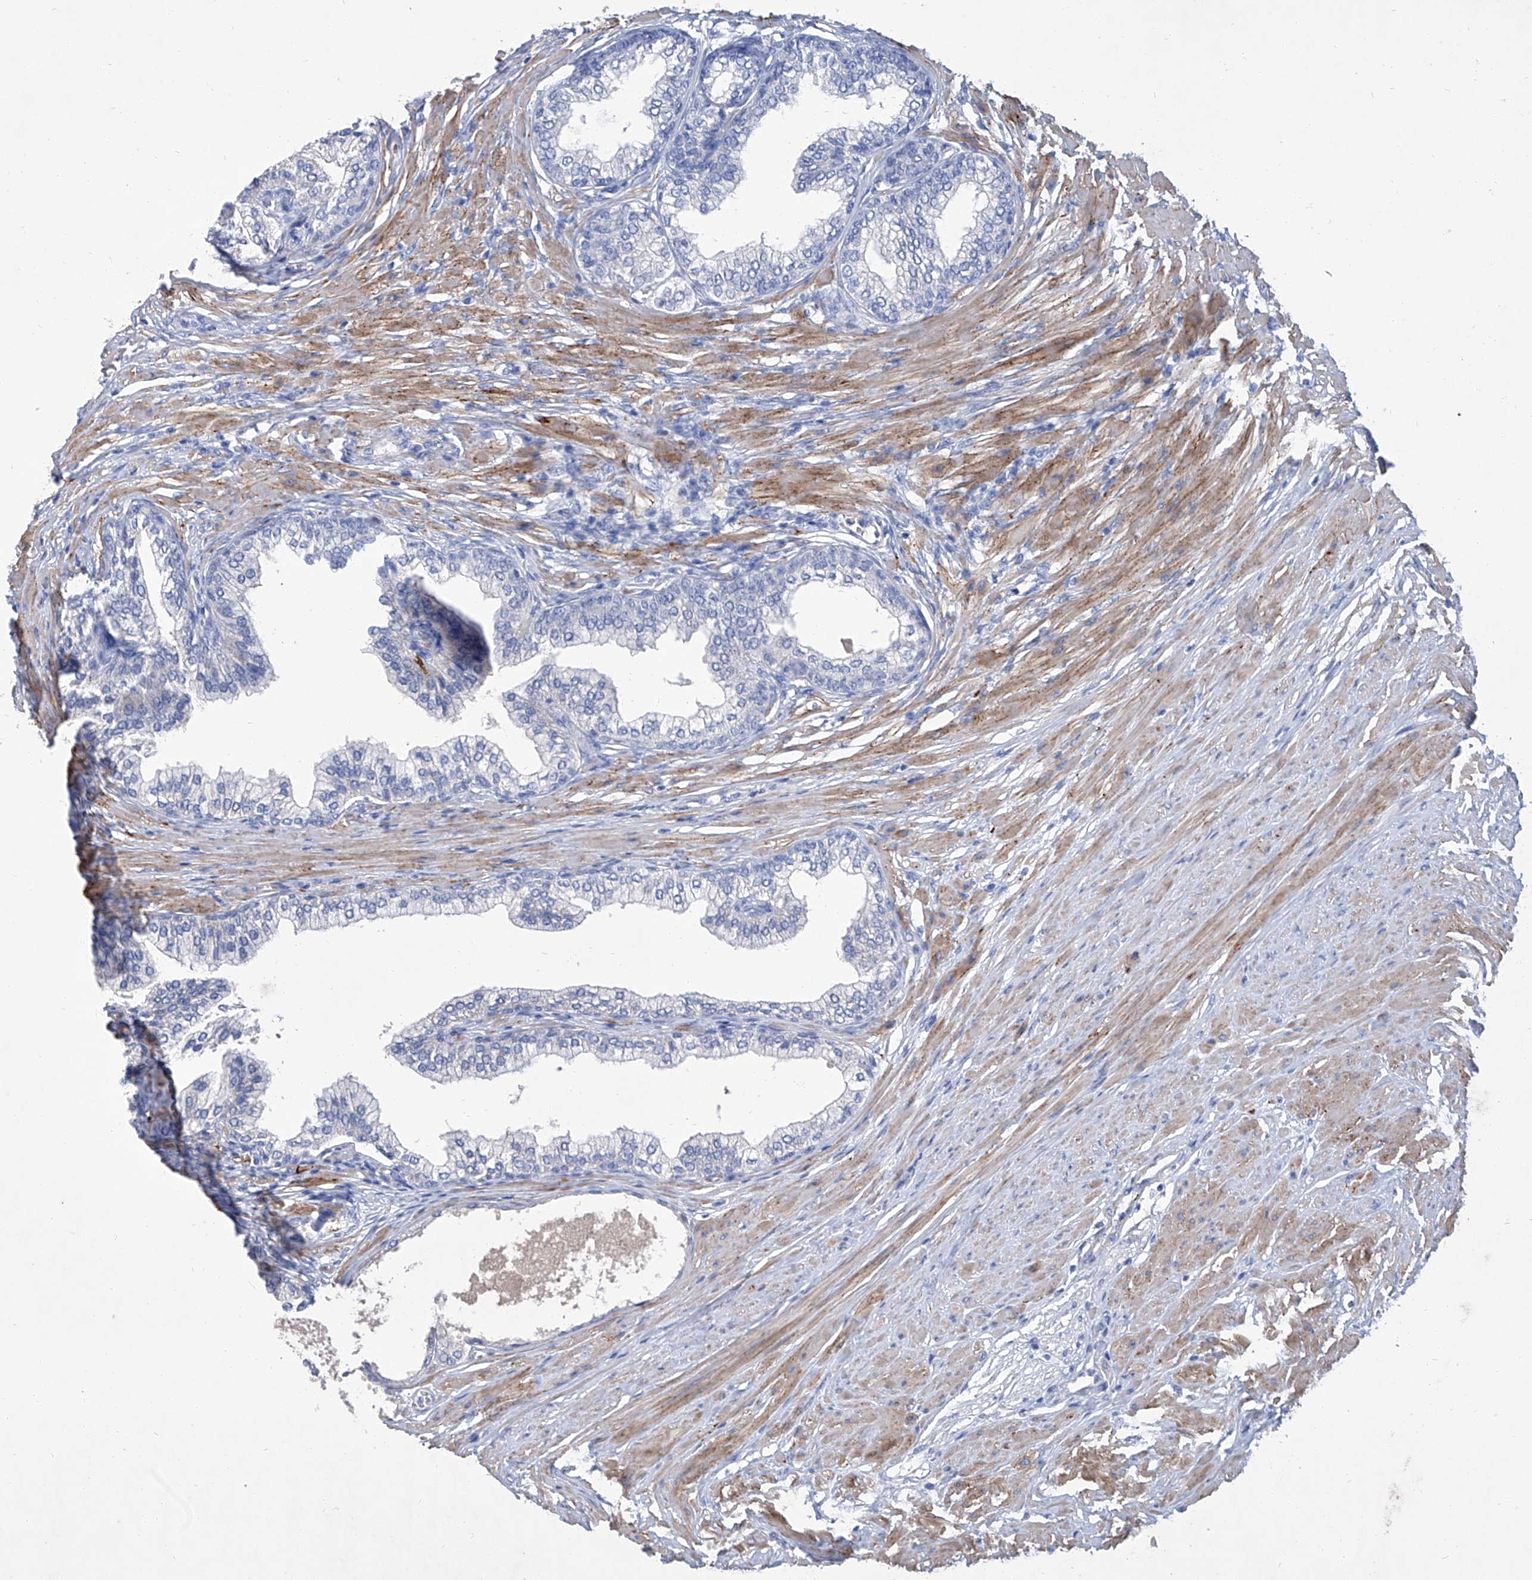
{"staining": {"intensity": "negative", "quantity": "none", "location": "none"}, "tissue": "prostate", "cell_type": "Glandular cells", "image_type": "normal", "snomed": [{"axis": "morphology", "description": "Normal tissue, NOS"}, {"axis": "morphology", "description": "Urothelial carcinoma, Low grade"}, {"axis": "topography", "description": "Urinary bladder"}, {"axis": "topography", "description": "Prostate"}], "caption": "This histopathology image is of normal prostate stained with IHC to label a protein in brown with the nuclei are counter-stained blue. There is no positivity in glandular cells.", "gene": "GPT", "patient": {"sex": "male", "age": 60}}